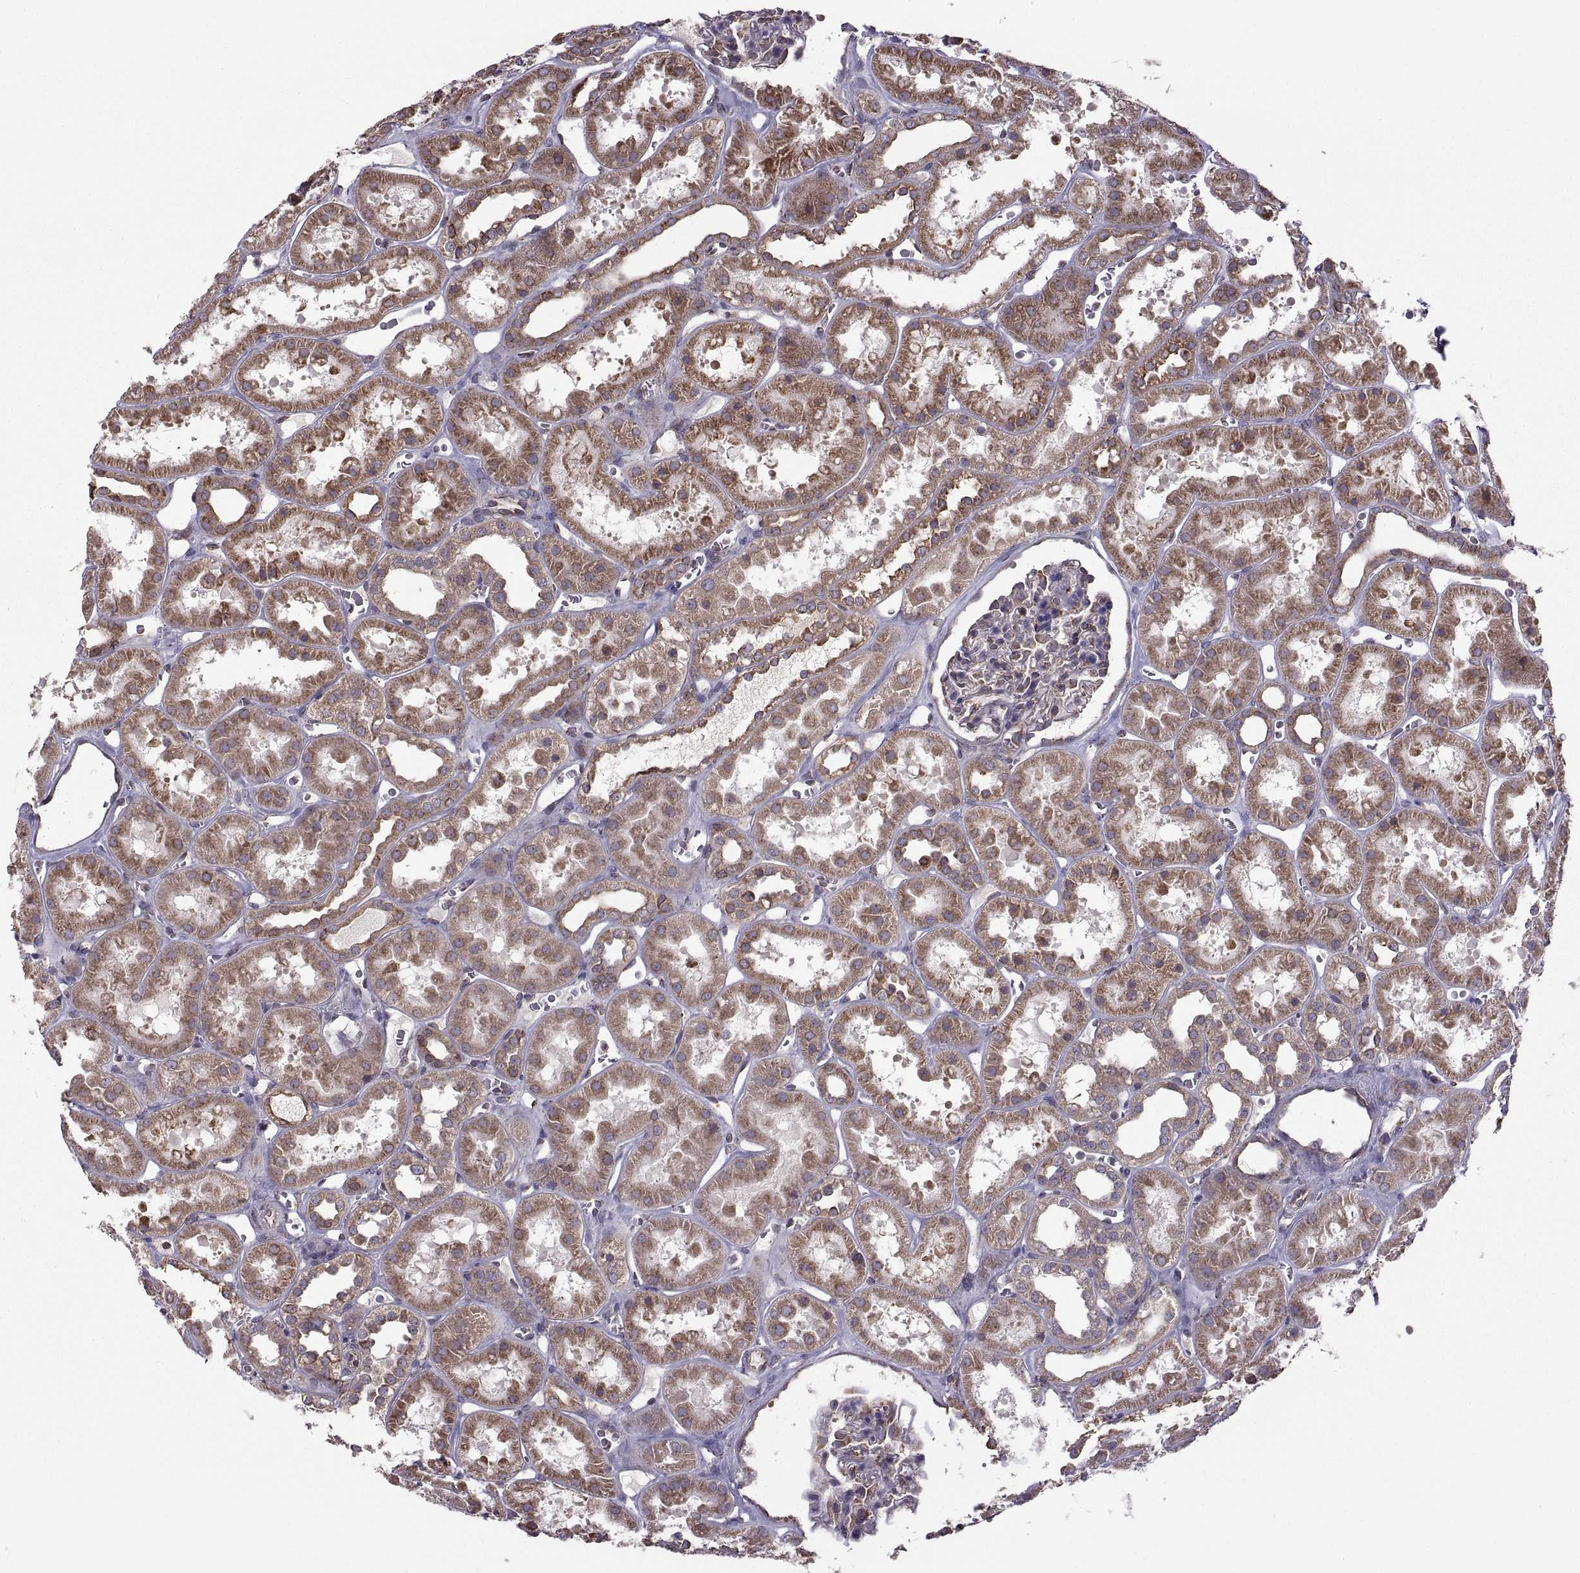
{"staining": {"intensity": "moderate", "quantity": "<25%", "location": "cytoplasmic/membranous"}, "tissue": "kidney", "cell_type": "Cells in glomeruli", "image_type": "normal", "snomed": [{"axis": "morphology", "description": "Normal tissue, NOS"}, {"axis": "topography", "description": "Kidney"}], "caption": "Immunohistochemistry (IHC) micrograph of normal human kidney stained for a protein (brown), which shows low levels of moderate cytoplasmic/membranous expression in about <25% of cells in glomeruli.", "gene": "PDIA3", "patient": {"sex": "female", "age": 41}}